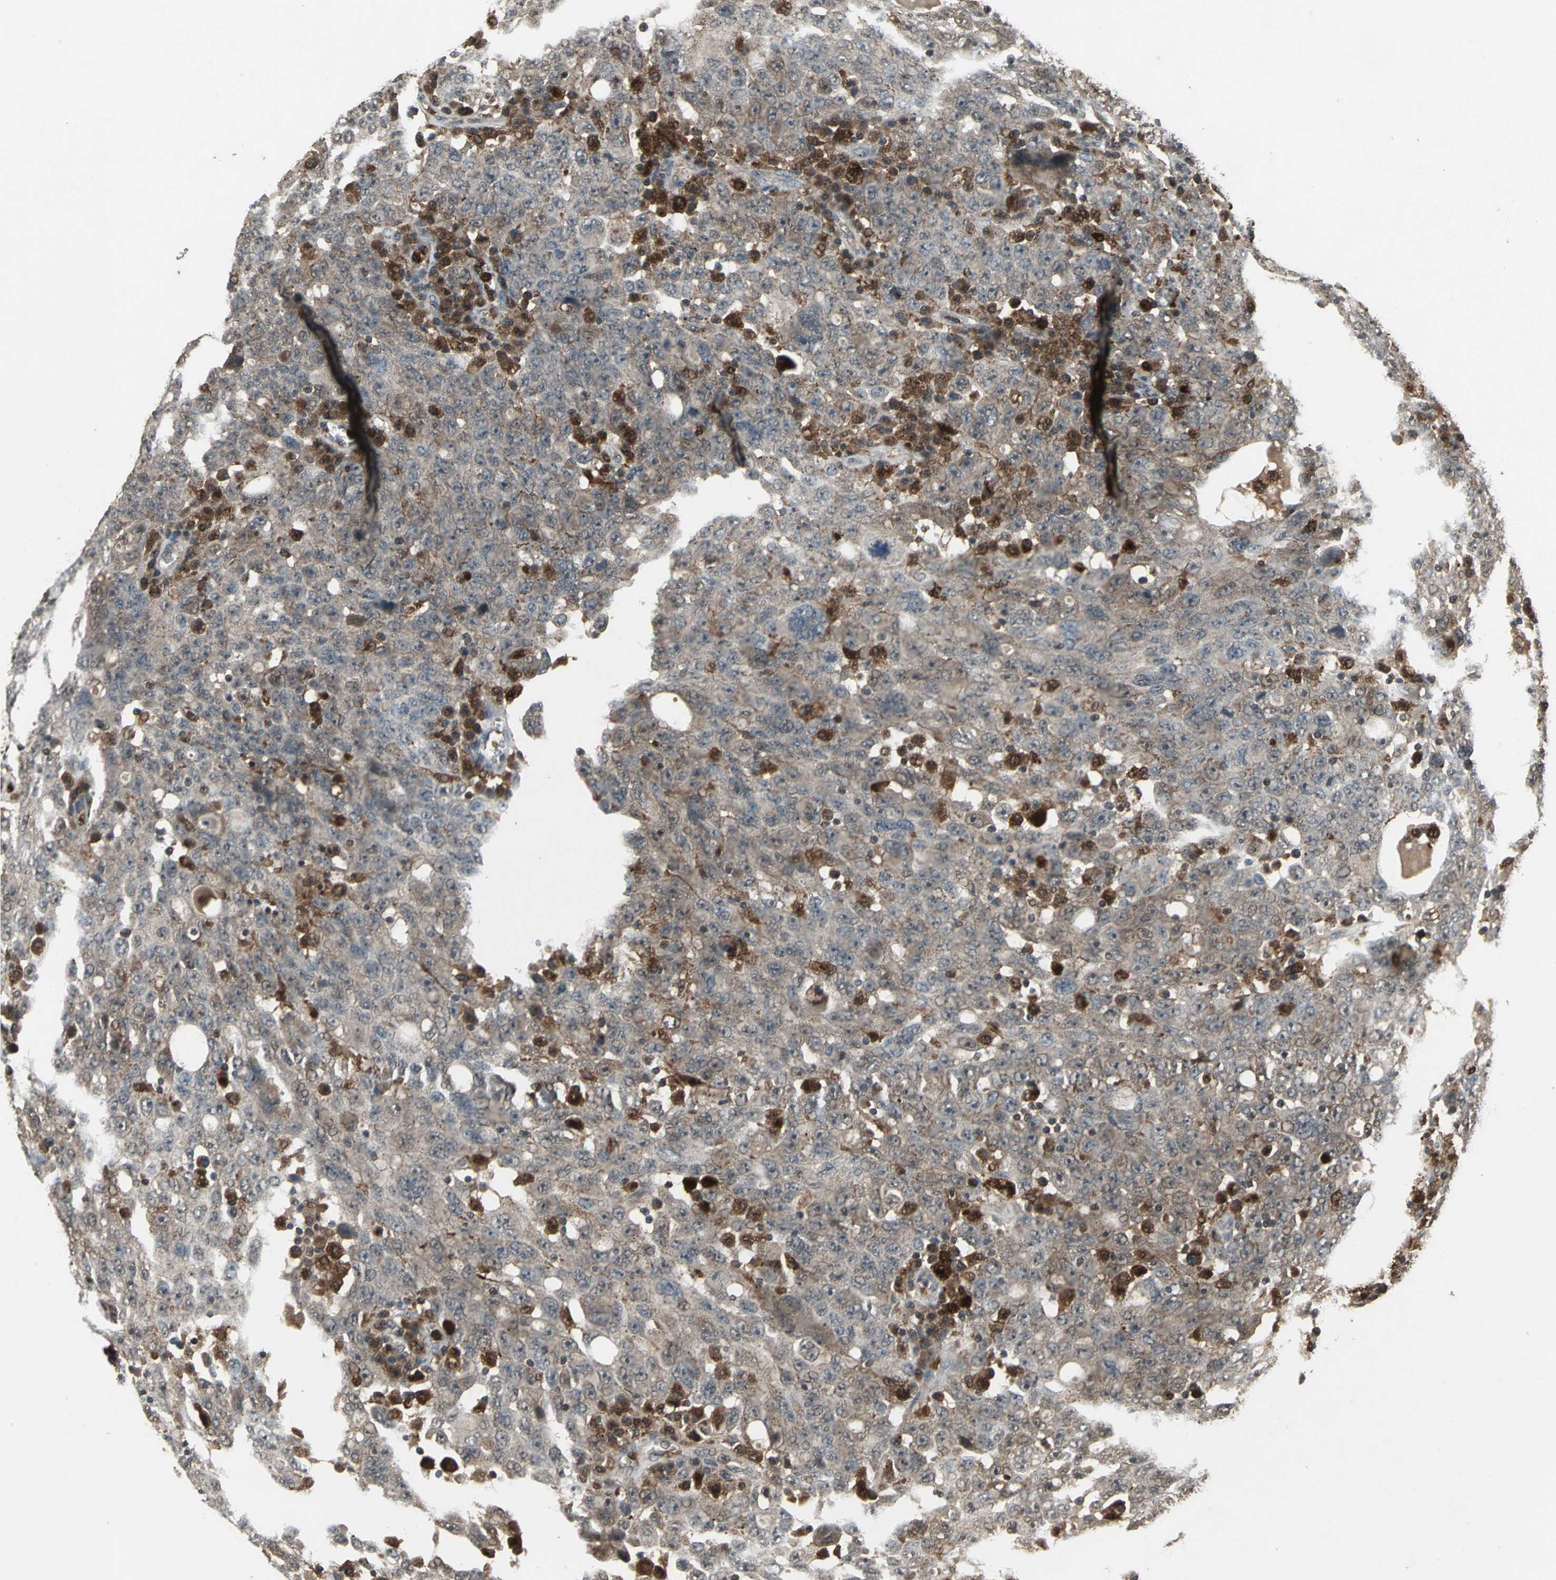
{"staining": {"intensity": "negative", "quantity": "none", "location": "none"}, "tissue": "ovarian cancer", "cell_type": "Tumor cells", "image_type": "cancer", "snomed": [{"axis": "morphology", "description": "Carcinoma, endometroid"}, {"axis": "topography", "description": "Ovary"}], "caption": "DAB (3,3'-diaminobenzidine) immunohistochemical staining of endometroid carcinoma (ovarian) demonstrates no significant positivity in tumor cells.", "gene": "PYCARD", "patient": {"sex": "female", "age": 62}}